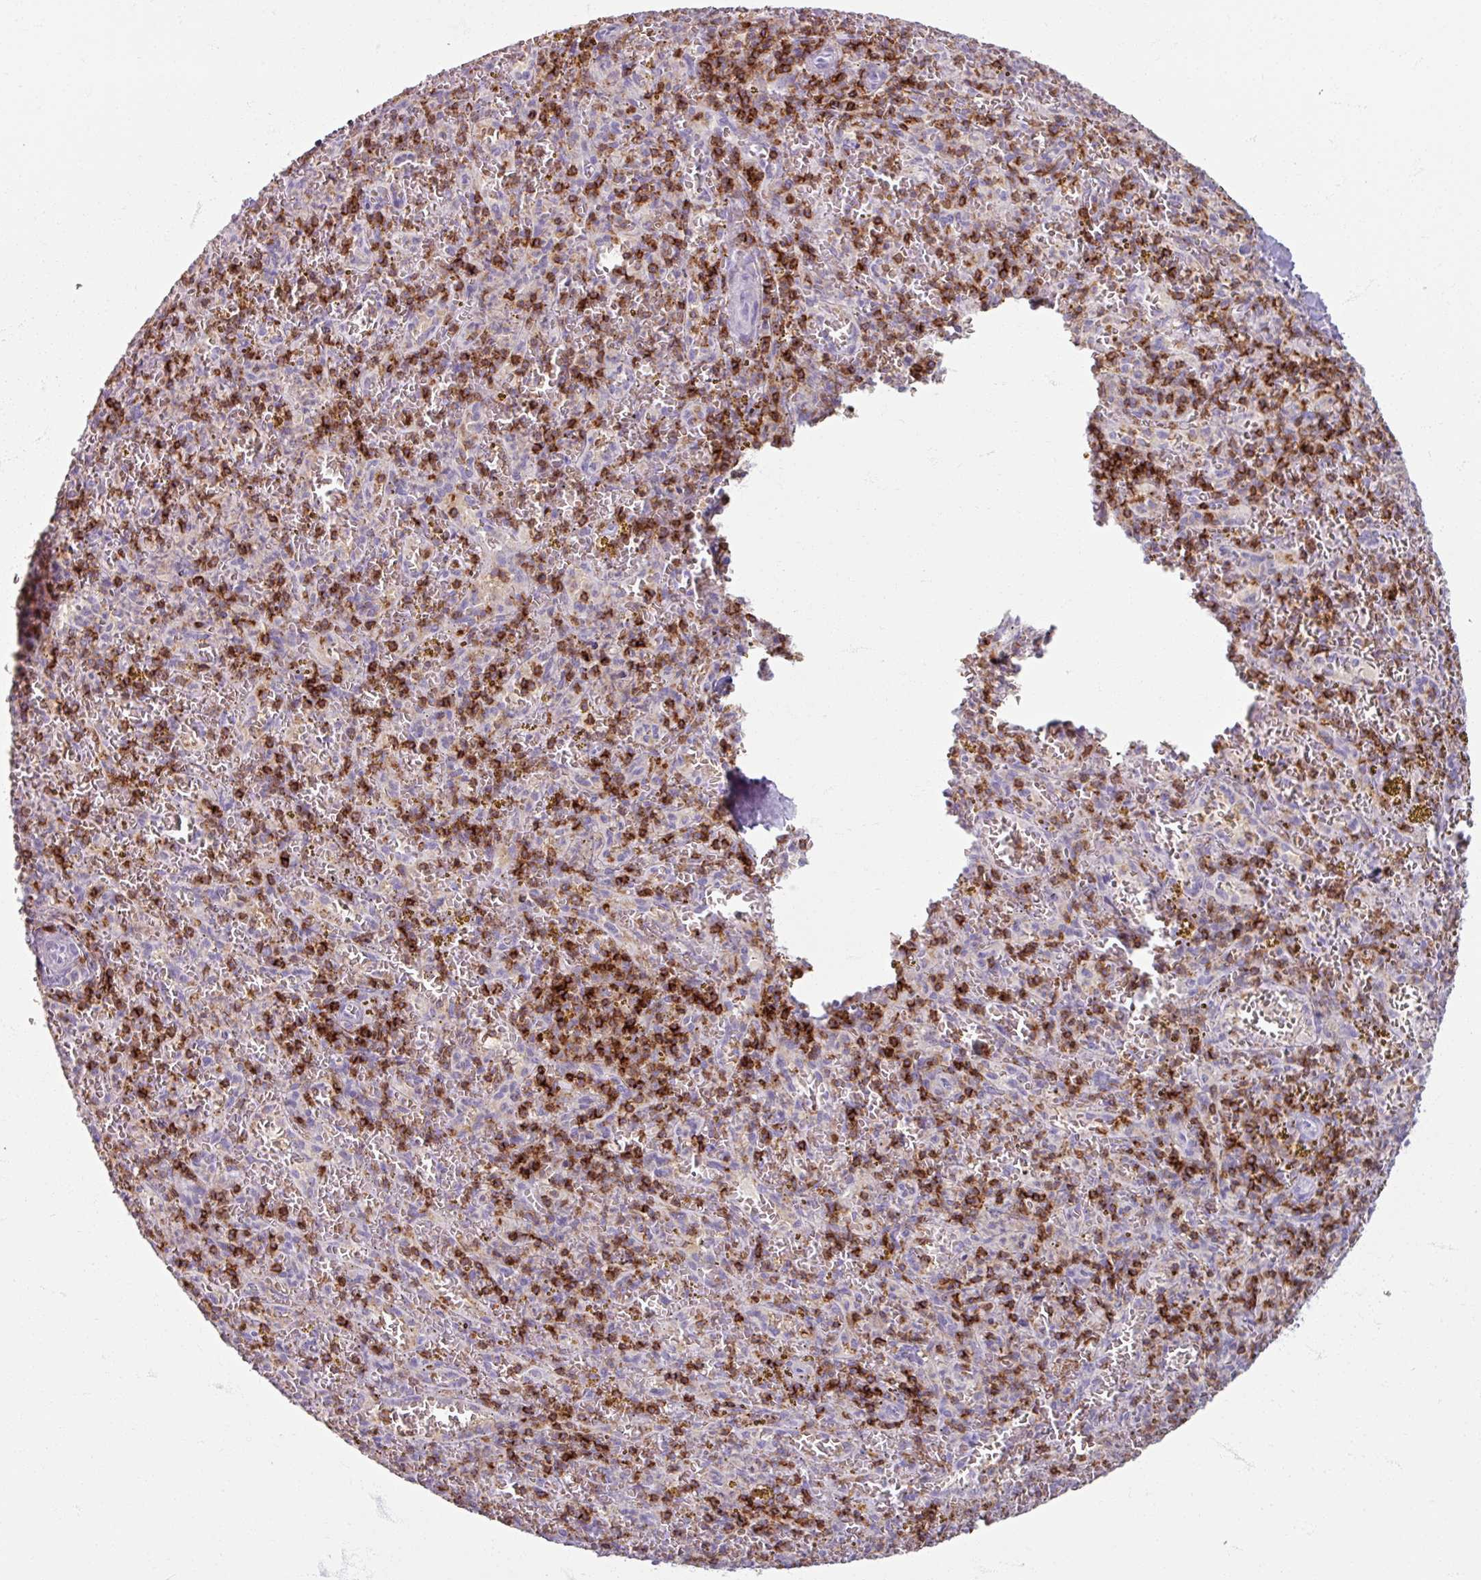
{"staining": {"intensity": "strong", "quantity": "<25%", "location": "cytoplasmic/membranous"}, "tissue": "spleen", "cell_type": "Cells in red pulp", "image_type": "normal", "snomed": [{"axis": "morphology", "description": "Normal tissue, NOS"}, {"axis": "topography", "description": "Spleen"}], "caption": "Immunohistochemical staining of unremarkable human spleen displays strong cytoplasmic/membranous protein positivity in approximately <25% of cells in red pulp.", "gene": "PTPRC", "patient": {"sex": "male", "age": 57}}